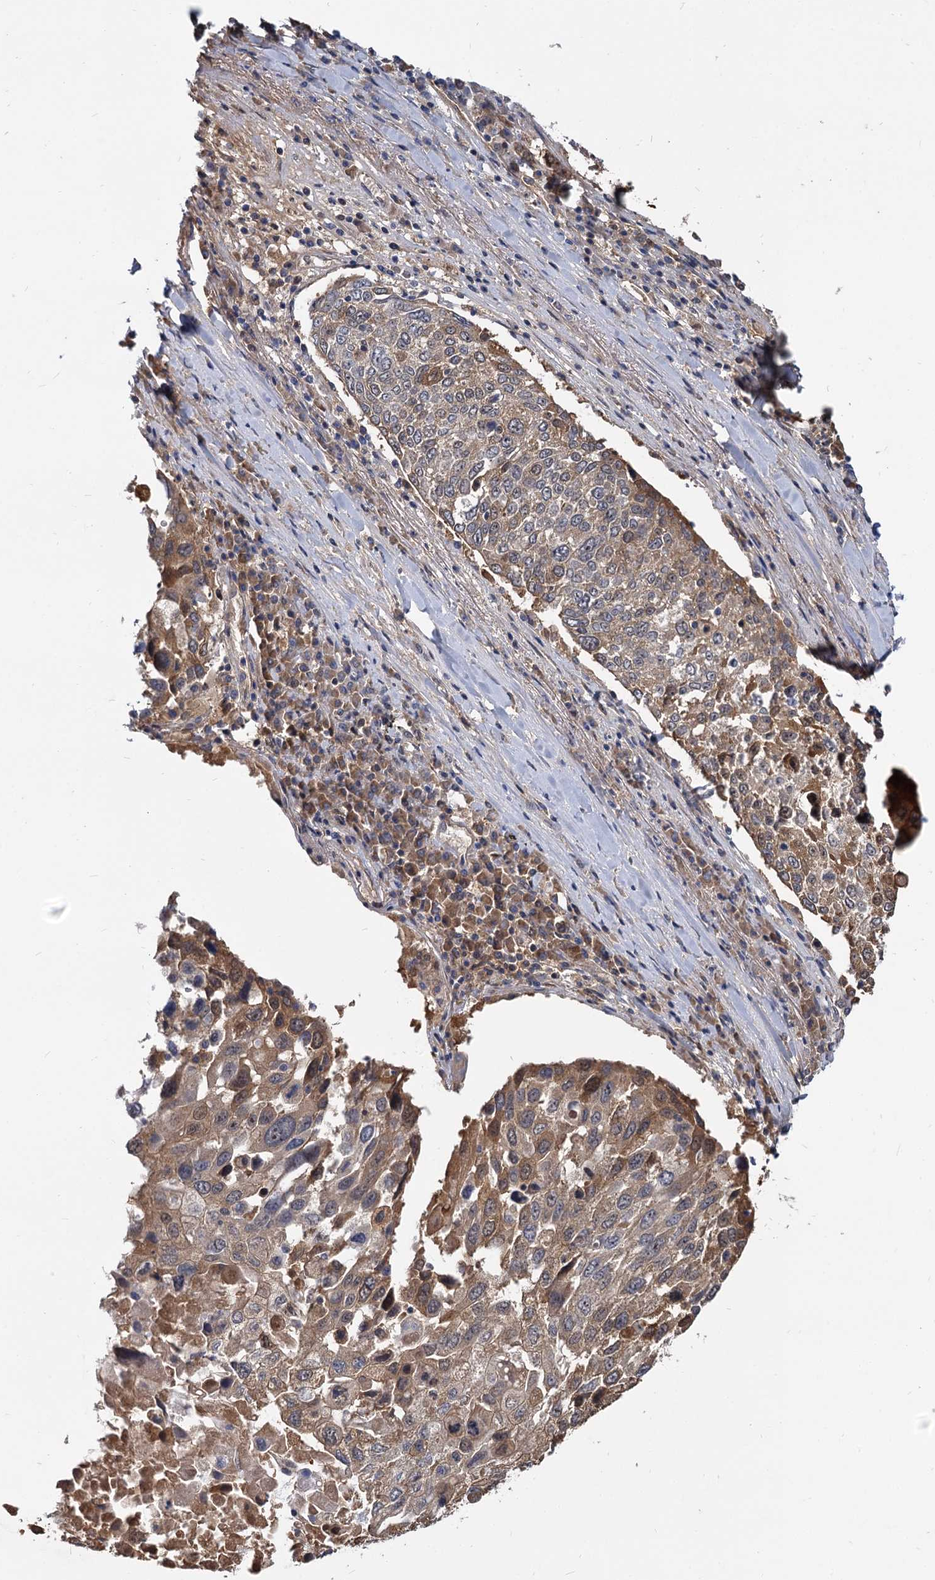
{"staining": {"intensity": "moderate", "quantity": "25%-75%", "location": "cytoplasmic/membranous"}, "tissue": "lung cancer", "cell_type": "Tumor cells", "image_type": "cancer", "snomed": [{"axis": "morphology", "description": "Squamous cell carcinoma, NOS"}, {"axis": "topography", "description": "Lung"}], "caption": "Lung squamous cell carcinoma tissue exhibits moderate cytoplasmic/membranous staining in approximately 25%-75% of tumor cells The protein of interest is shown in brown color, while the nuclei are stained blue.", "gene": "SNX15", "patient": {"sex": "male", "age": 65}}